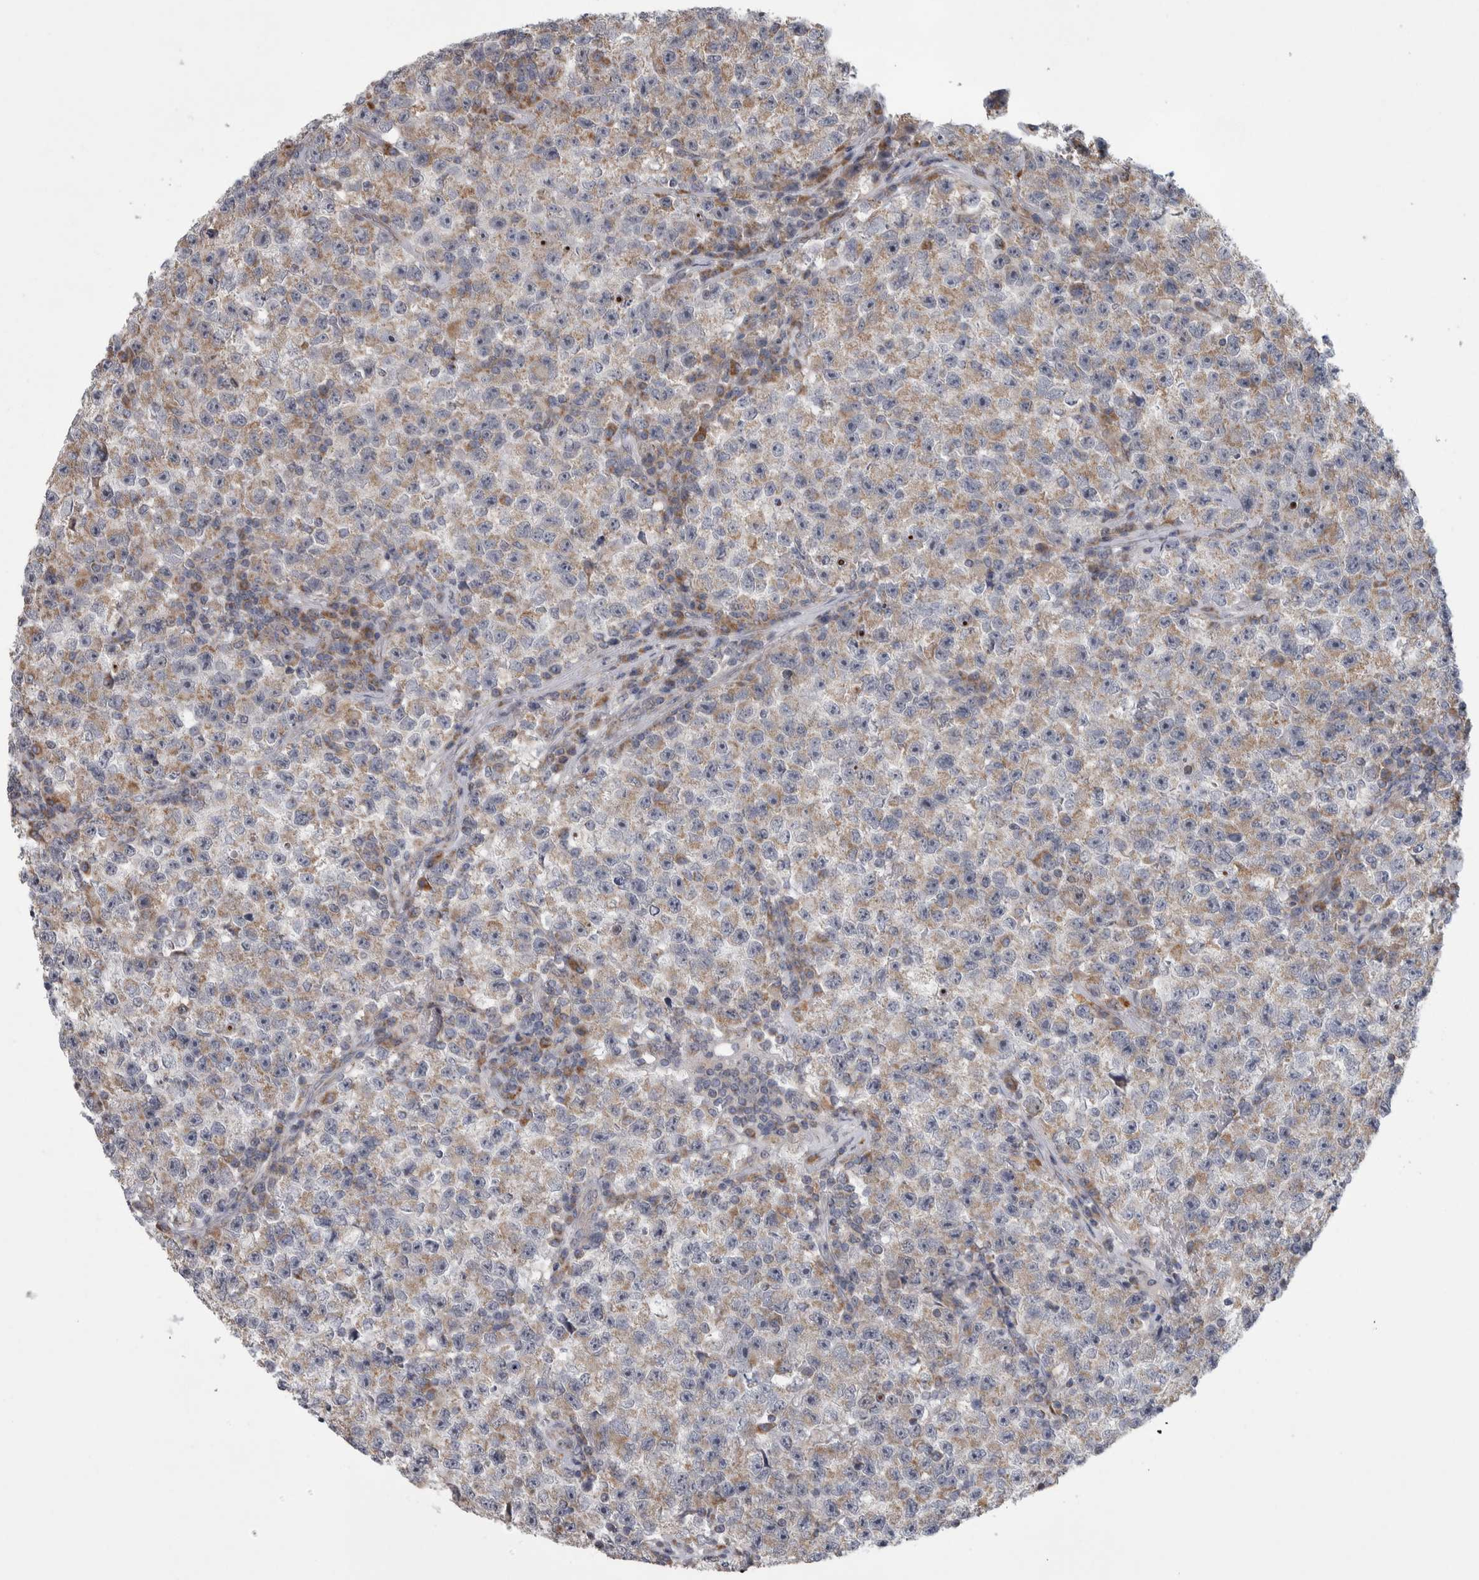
{"staining": {"intensity": "weak", "quantity": ">75%", "location": "cytoplasmic/membranous"}, "tissue": "testis cancer", "cell_type": "Tumor cells", "image_type": "cancer", "snomed": [{"axis": "morphology", "description": "Seminoma, NOS"}, {"axis": "topography", "description": "Testis"}], "caption": "A high-resolution photomicrograph shows IHC staining of seminoma (testis), which reveals weak cytoplasmic/membranous staining in about >75% of tumor cells. Nuclei are stained in blue.", "gene": "SCO1", "patient": {"sex": "male", "age": 22}}